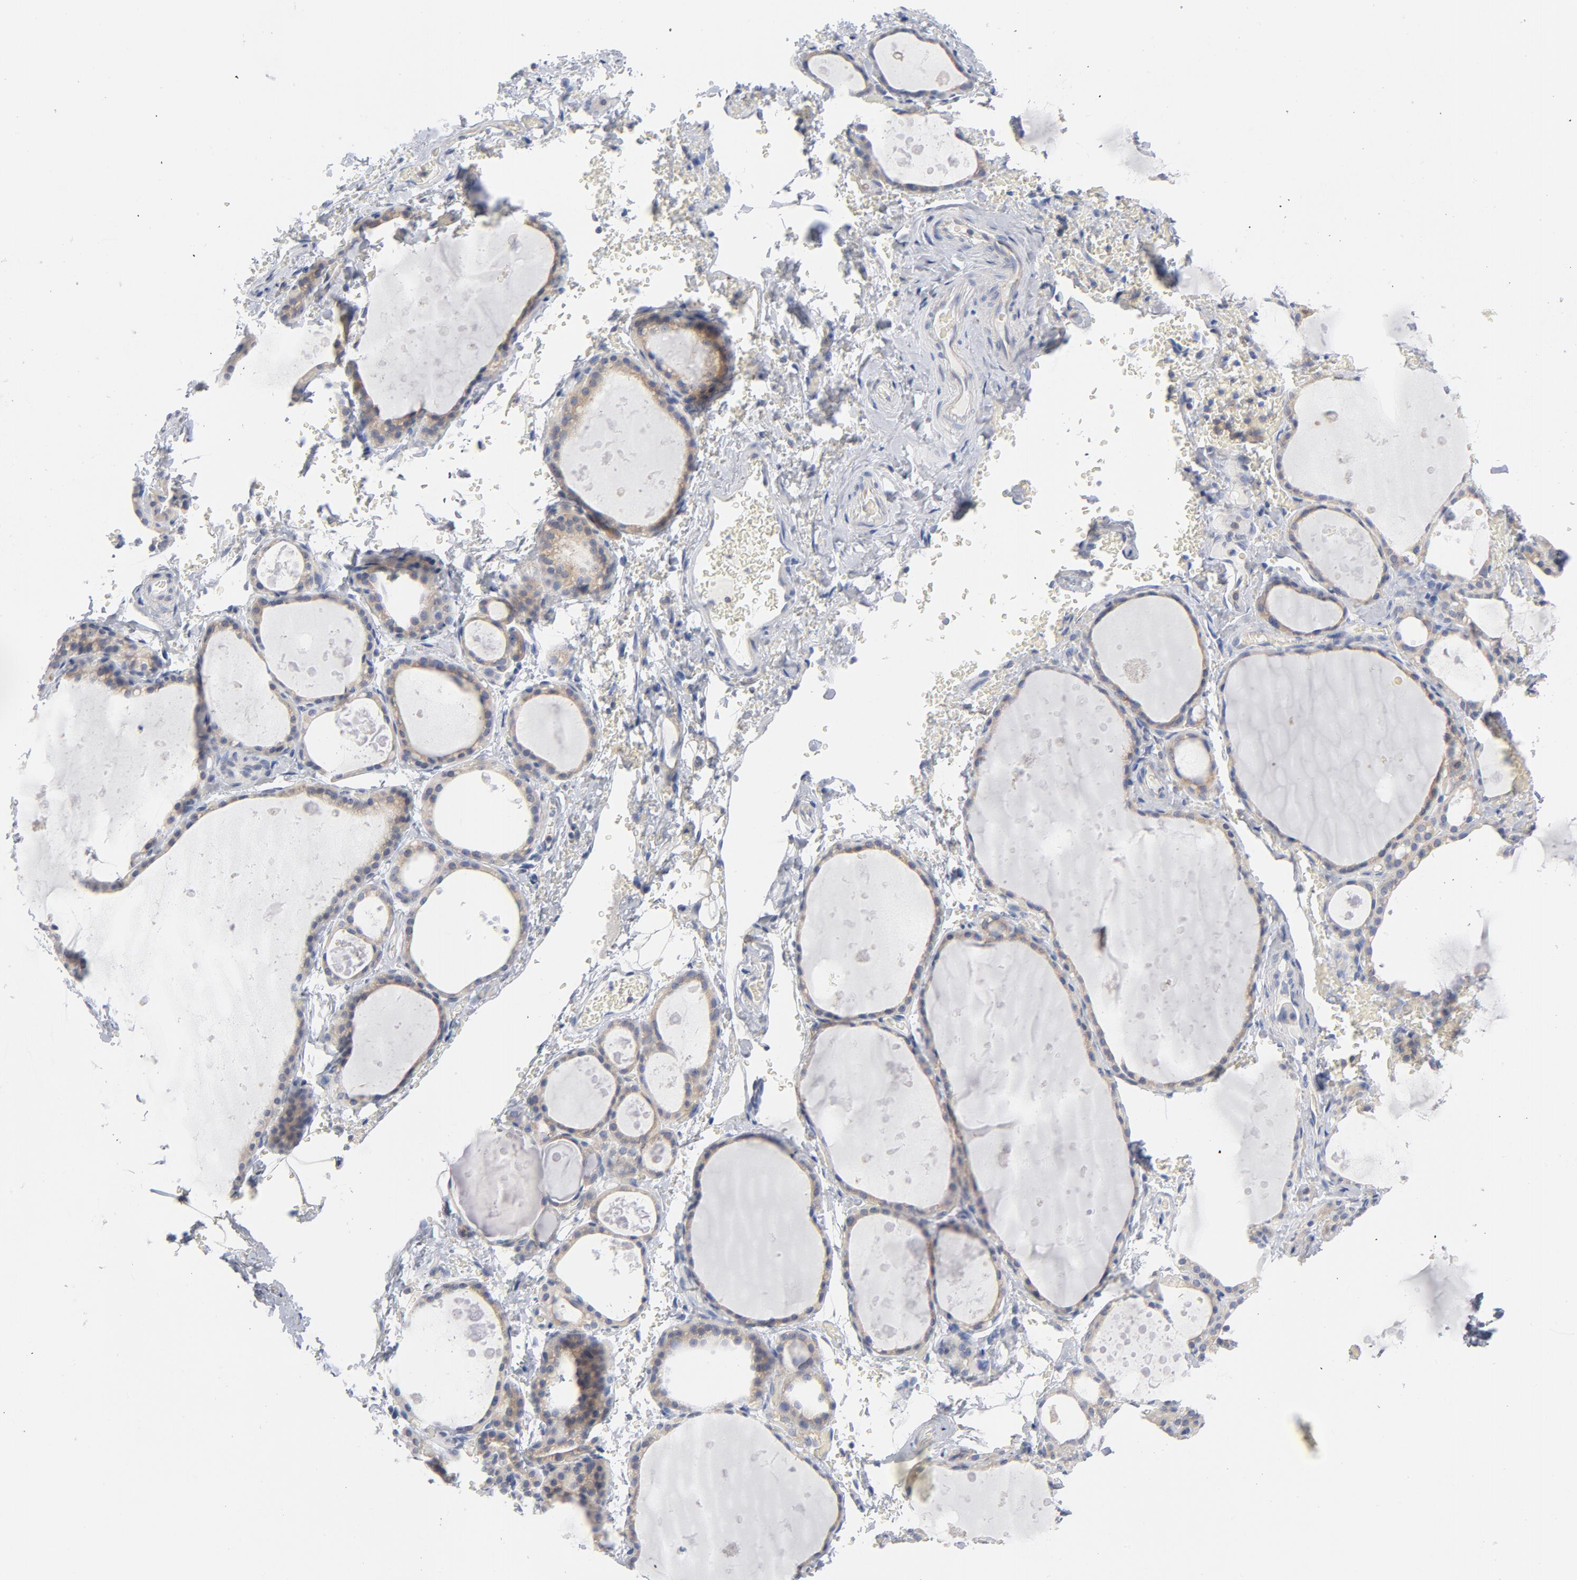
{"staining": {"intensity": "moderate", "quantity": "<25%", "location": "cytoplasmic/membranous"}, "tissue": "thyroid gland", "cell_type": "Glandular cells", "image_type": "normal", "snomed": [{"axis": "morphology", "description": "Normal tissue, NOS"}, {"axis": "topography", "description": "Thyroid gland"}], "caption": "An image of human thyroid gland stained for a protein displays moderate cytoplasmic/membranous brown staining in glandular cells. The staining was performed using DAB to visualize the protein expression in brown, while the nuclei were stained in blue with hematoxylin (Magnification: 20x).", "gene": "CD86", "patient": {"sex": "male", "age": 61}}